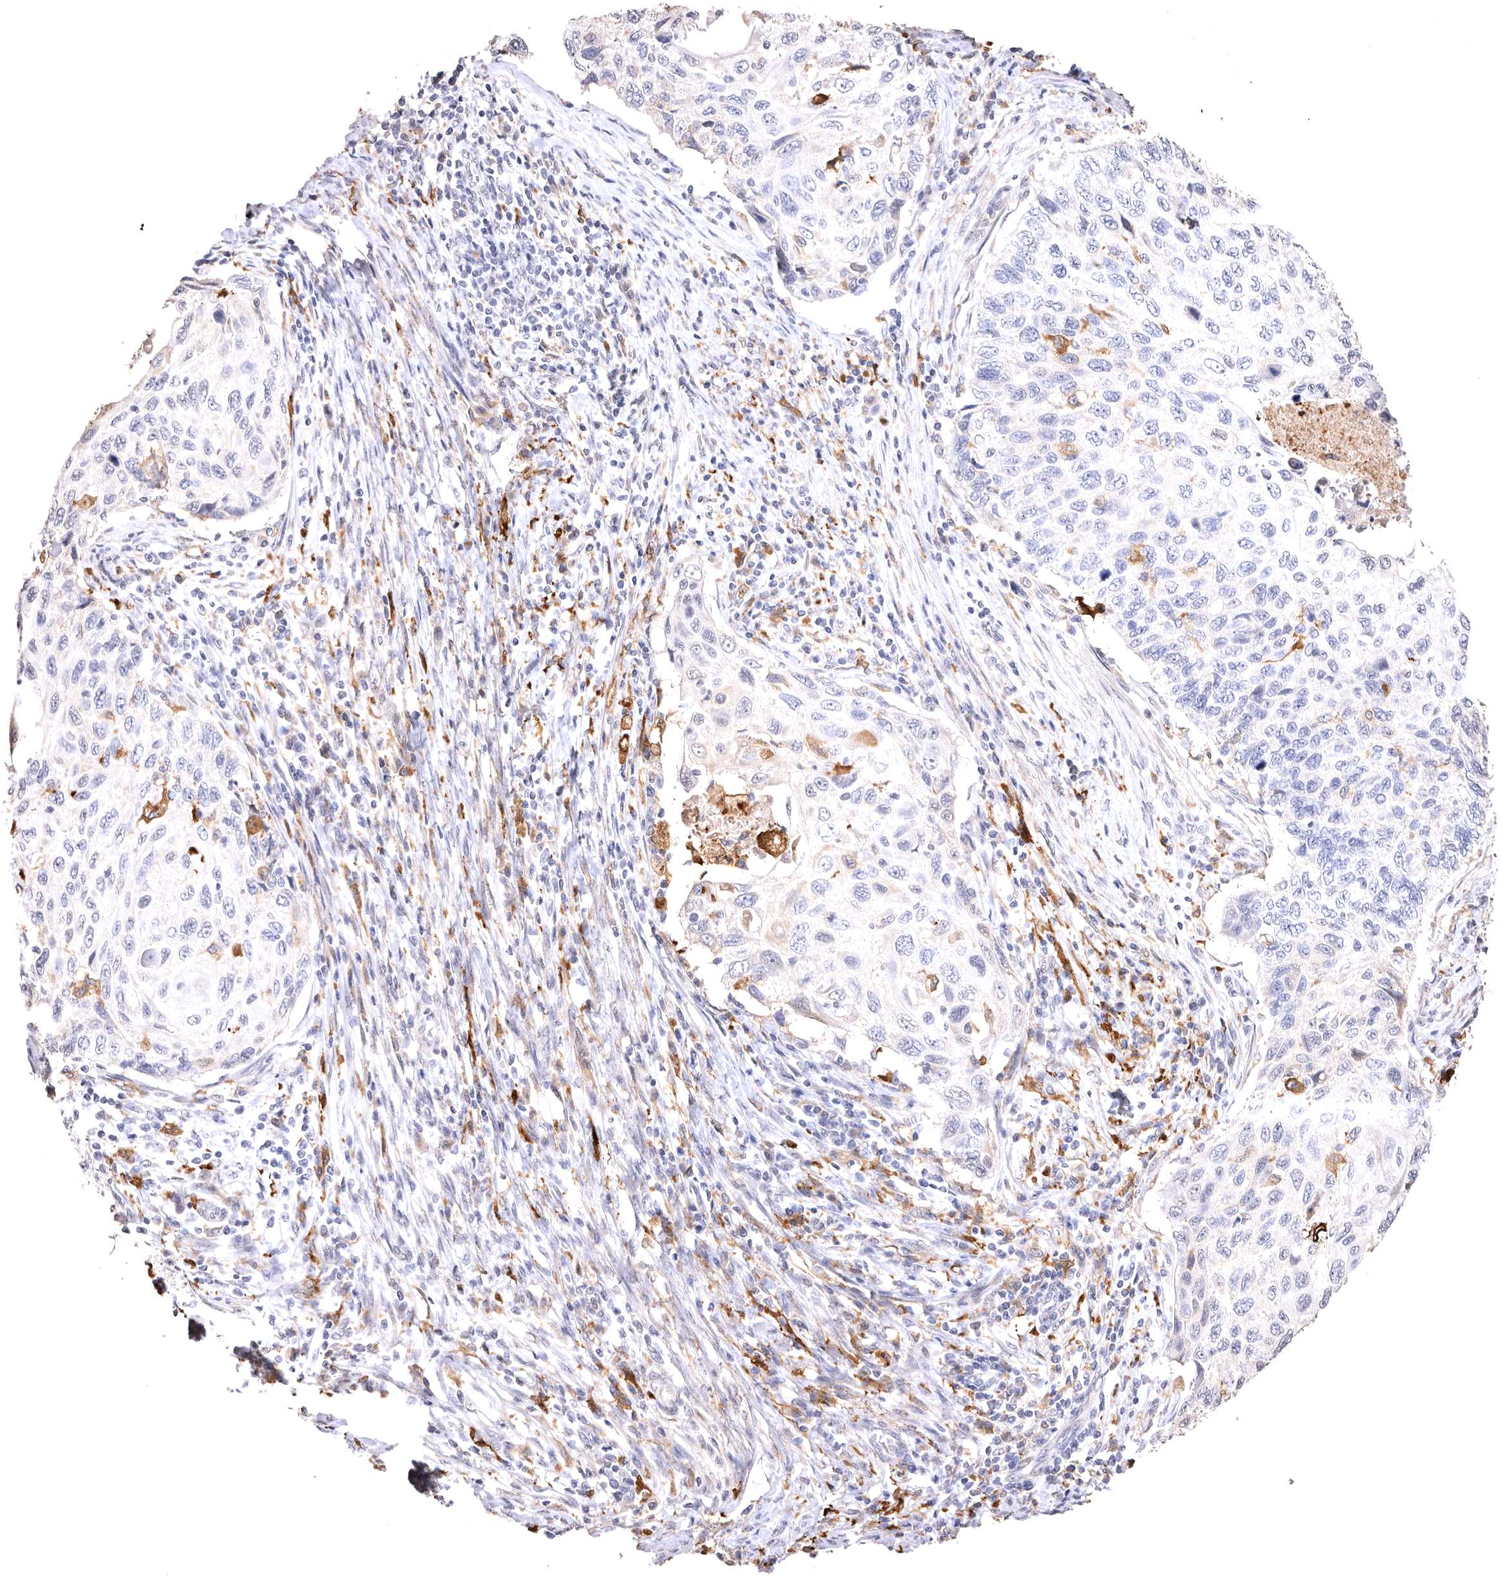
{"staining": {"intensity": "negative", "quantity": "none", "location": "none"}, "tissue": "cervical cancer", "cell_type": "Tumor cells", "image_type": "cancer", "snomed": [{"axis": "morphology", "description": "Squamous cell carcinoma, NOS"}, {"axis": "topography", "description": "Cervix"}], "caption": "The immunohistochemistry histopathology image has no significant staining in tumor cells of cervical cancer tissue. (DAB immunohistochemistry (IHC) with hematoxylin counter stain).", "gene": "VPS45", "patient": {"sex": "female", "age": 70}}